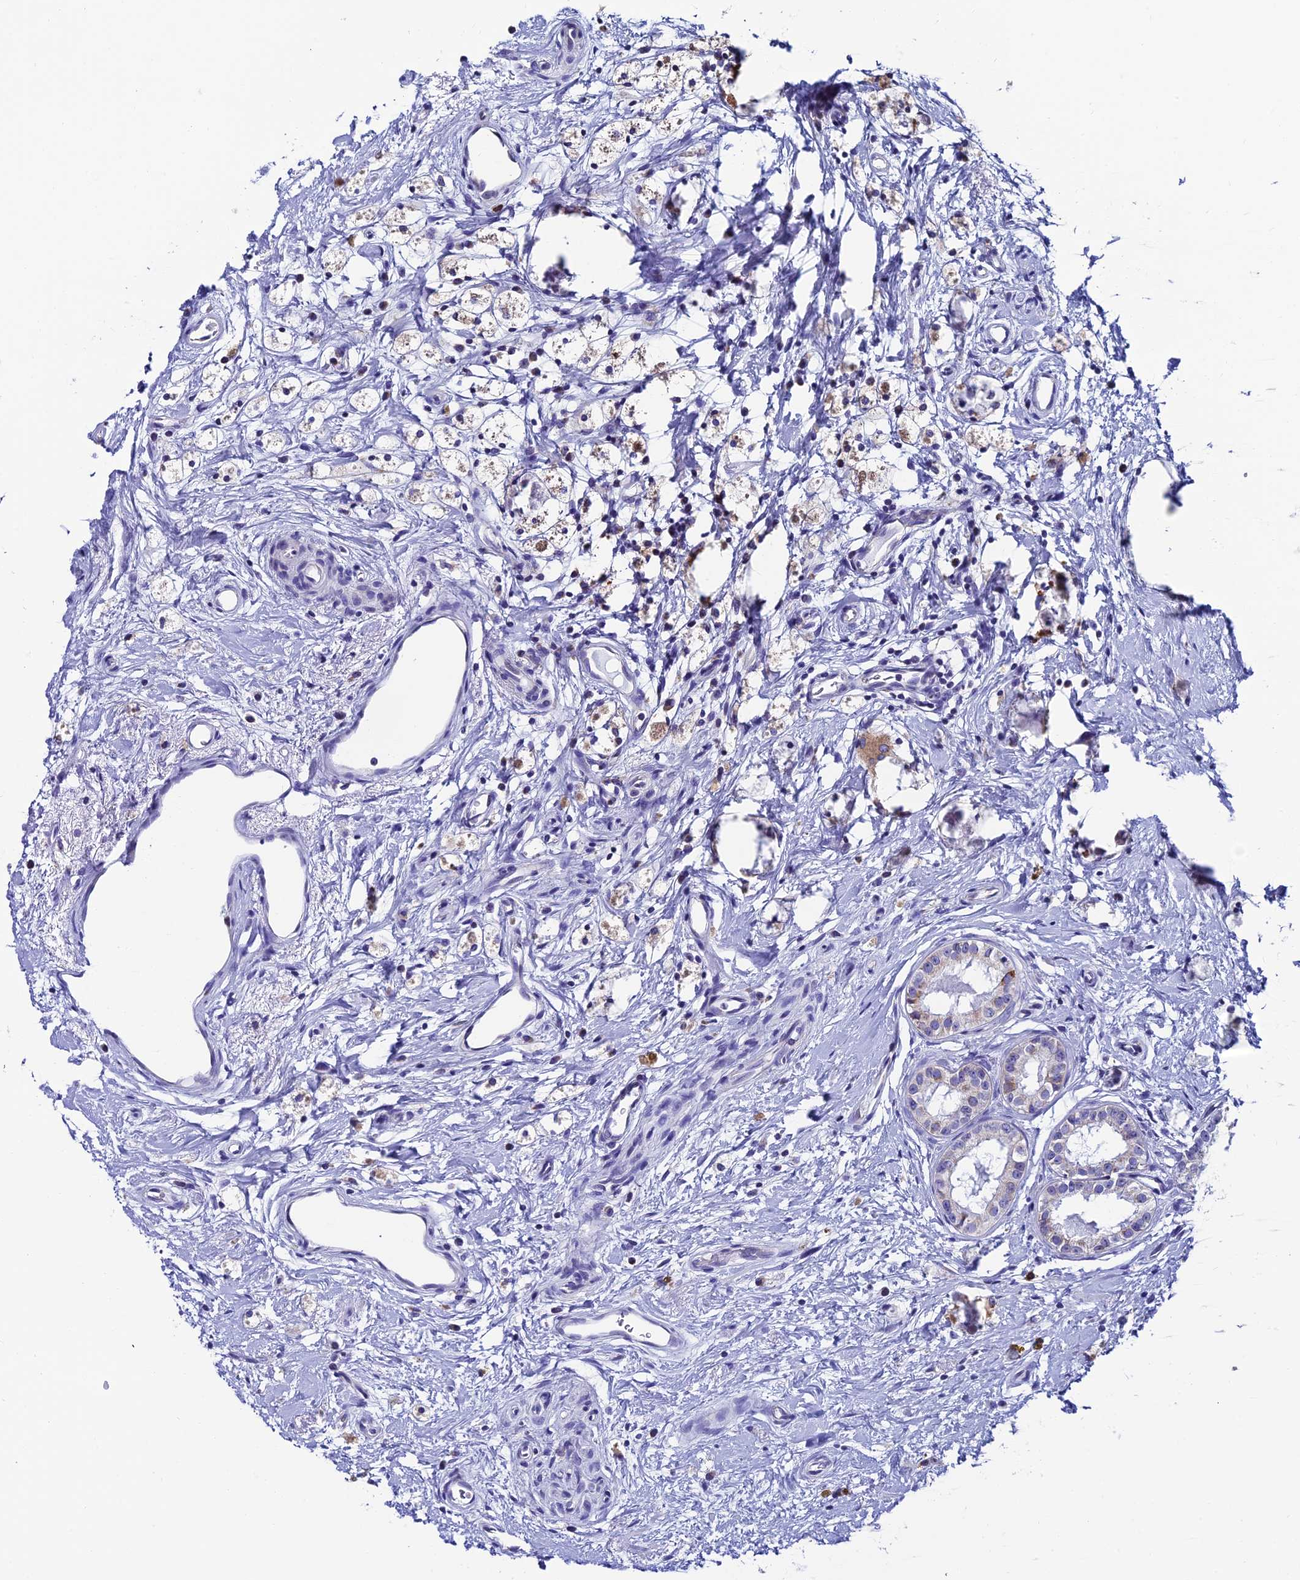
{"staining": {"intensity": "negative", "quantity": "none", "location": "none"}, "tissue": "epididymis", "cell_type": "Glandular cells", "image_type": "normal", "snomed": [{"axis": "morphology", "description": "Normal tissue, NOS"}, {"axis": "topography", "description": "Epididymis"}], "caption": "This is a image of immunohistochemistry staining of benign epididymis, which shows no staining in glandular cells.", "gene": "REEP4", "patient": {"sex": "male", "age": 80}}